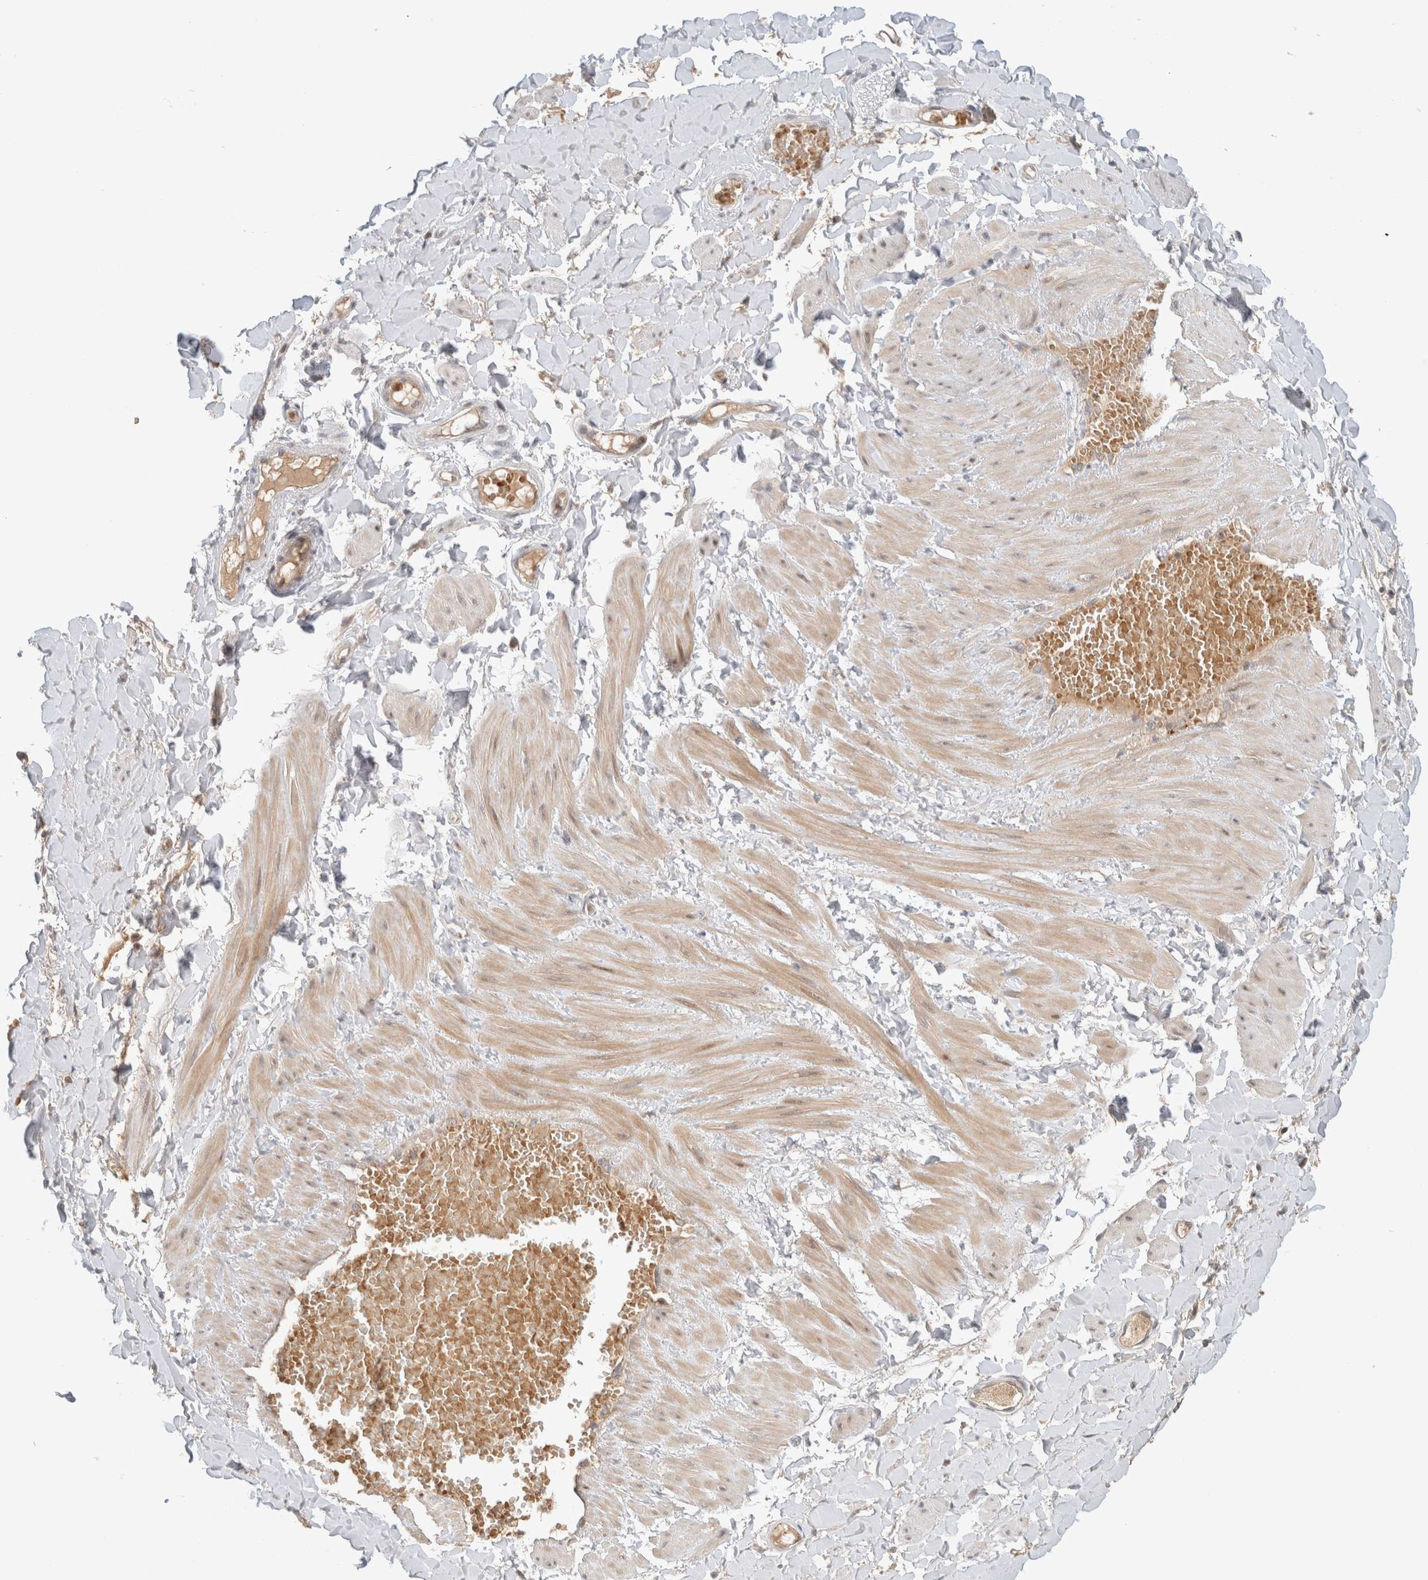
{"staining": {"intensity": "negative", "quantity": "none", "location": "none"}, "tissue": "adipose tissue", "cell_type": "Adipocytes", "image_type": "normal", "snomed": [{"axis": "morphology", "description": "Normal tissue, NOS"}, {"axis": "topography", "description": "Adipose tissue"}, {"axis": "topography", "description": "Vascular tissue"}, {"axis": "topography", "description": "Peripheral nerve tissue"}], "caption": "Image shows no protein positivity in adipocytes of normal adipose tissue. (DAB (3,3'-diaminobenzidine) immunohistochemistry with hematoxylin counter stain).", "gene": "MRM3", "patient": {"sex": "male", "age": 25}}